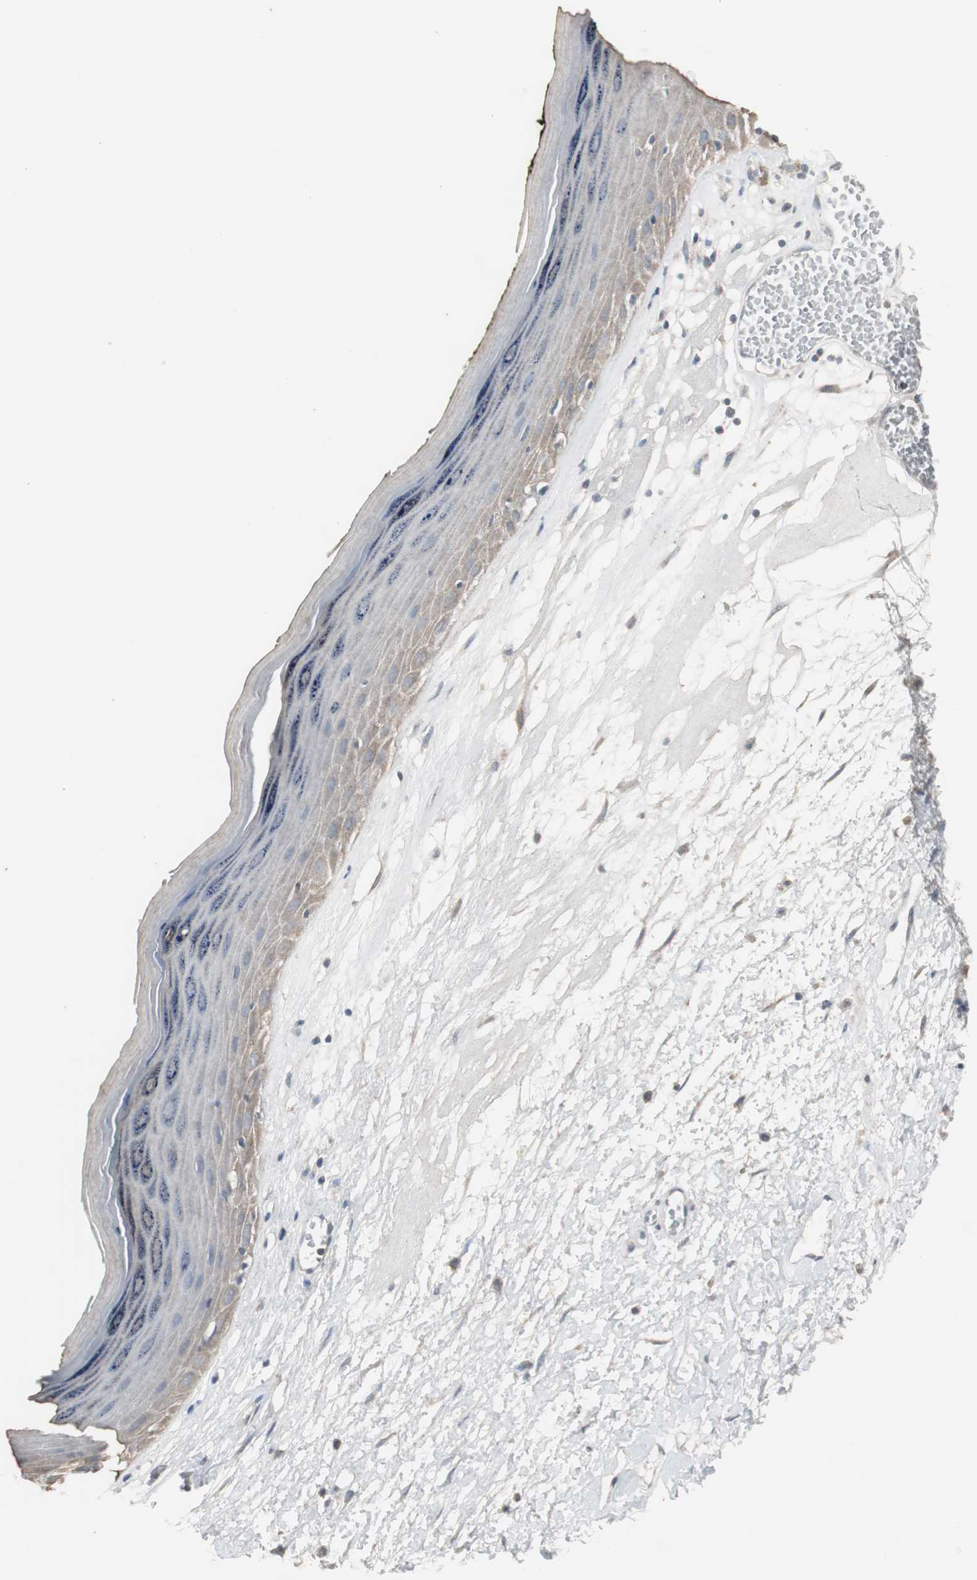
{"staining": {"intensity": "weak", "quantity": "25%-75%", "location": "cytoplasmic/membranous"}, "tissue": "skin", "cell_type": "Epidermal cells", "image_type": "normal", "snomed": [{"axis": "morphology", "description": "Normal tissue, NOS"}, {"axis": "morphology", "description": "Inflammation, NOS"}, {"axis": "topography", "description": "Vulva"}], "caption": "IHC (DAB) staining of benign human skin reveals weak cytoplasmic/membranous protein positivity in about 25%-75% of epidermal cells.", "gene": "HPRT1", "patient": {"sex": "female", "age": 84}}